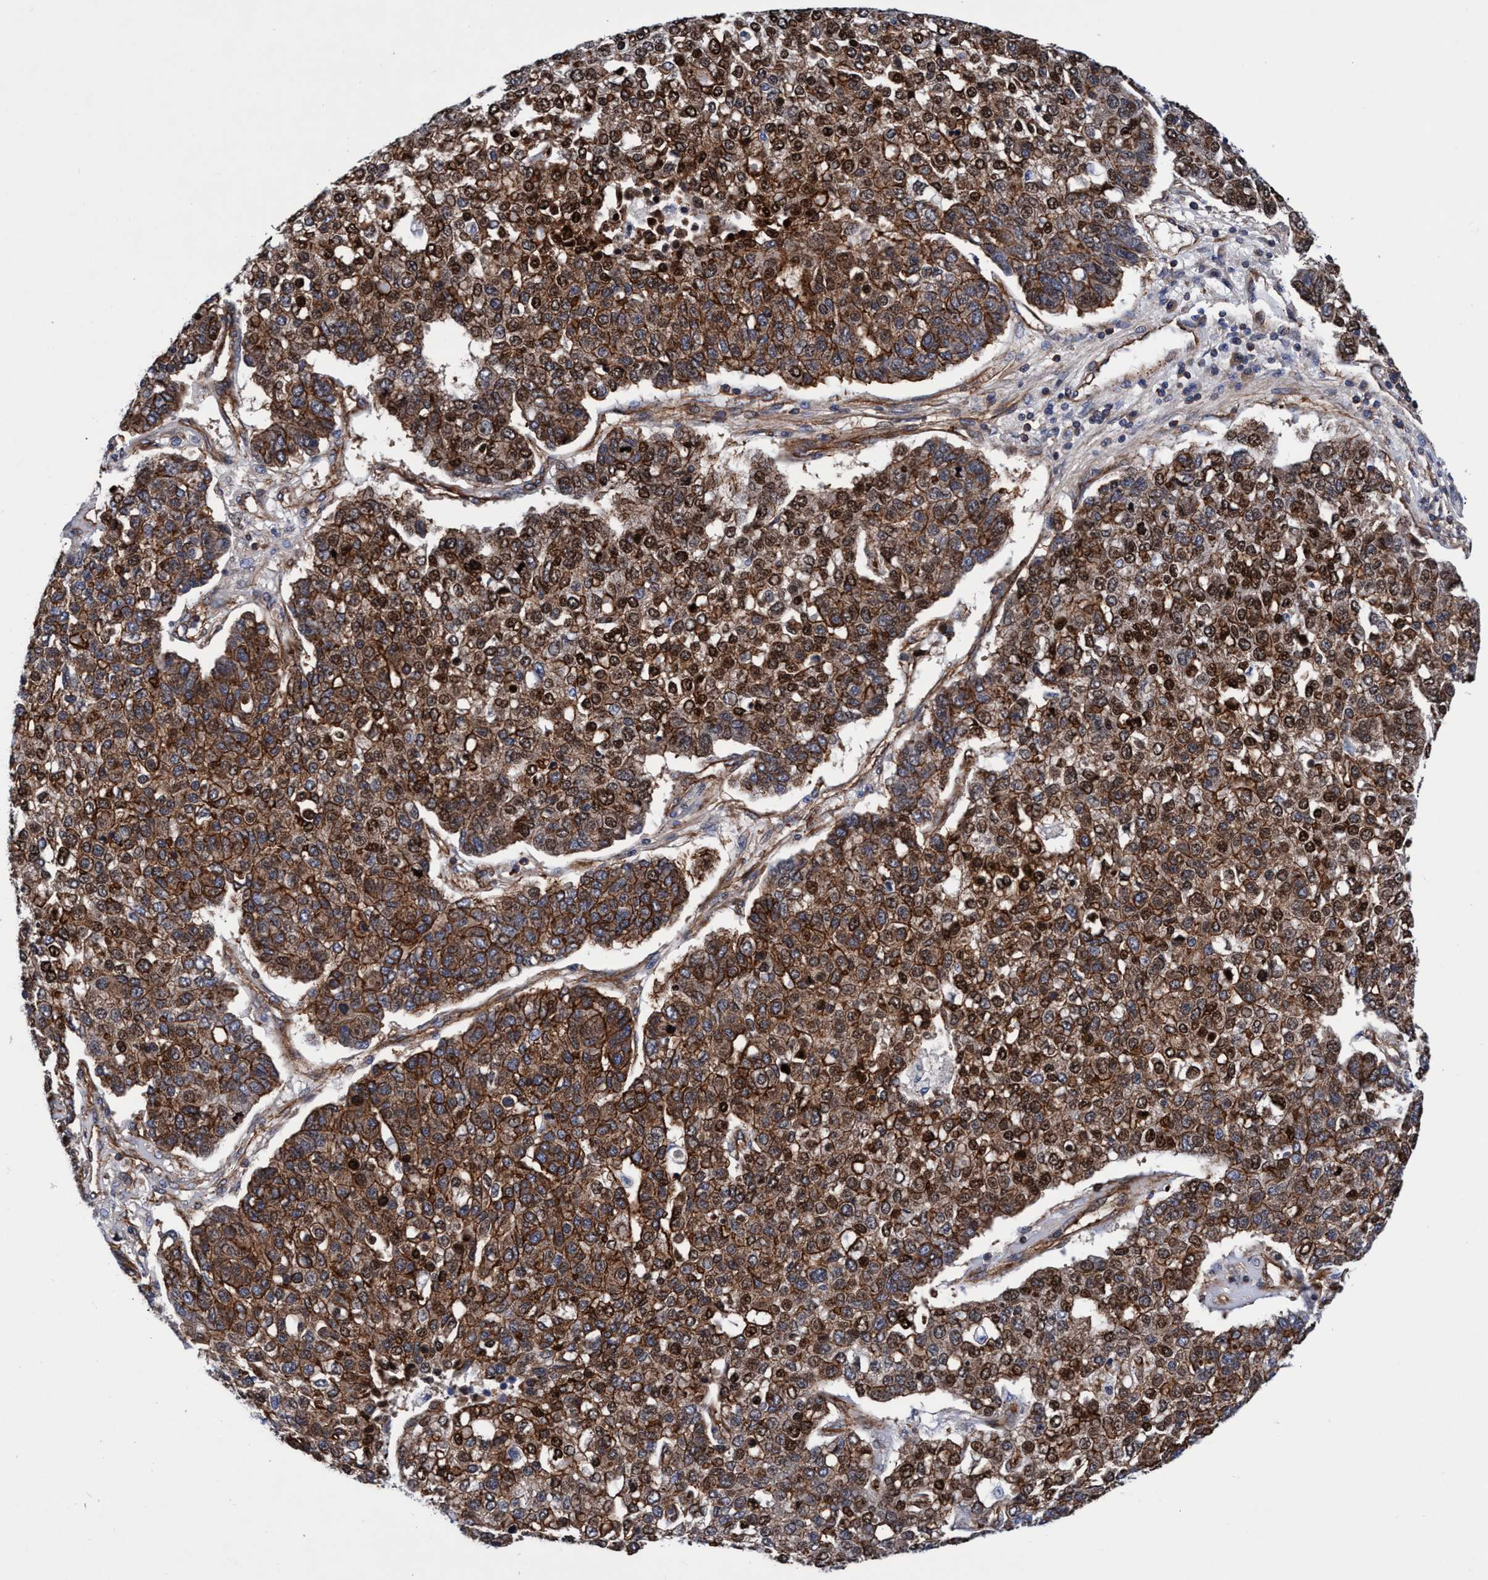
{"staining": {"intensity": "strong", "quantity": ">75%", "location": "cytoplasmic/membranous,nuclear"}, "tissue": "pancreatic cancer", "cell_type": "Tumor cells", "image_type": "cancer", "snomed": [{"axis": "morphology", "description": "Adenocarcinoma, NOS"}, {"axis": "topography", "description": "Pancreas"}], "caption": "High-power microscopy captured an IHC image of pancreatic adenocarcinoma, revealing strong cytoplasmic/membranous and nuclear expression in approximately >75% of tumor cells.", "gene": "MCM3AP", "patient": {"sex": "female", "age": 61}}